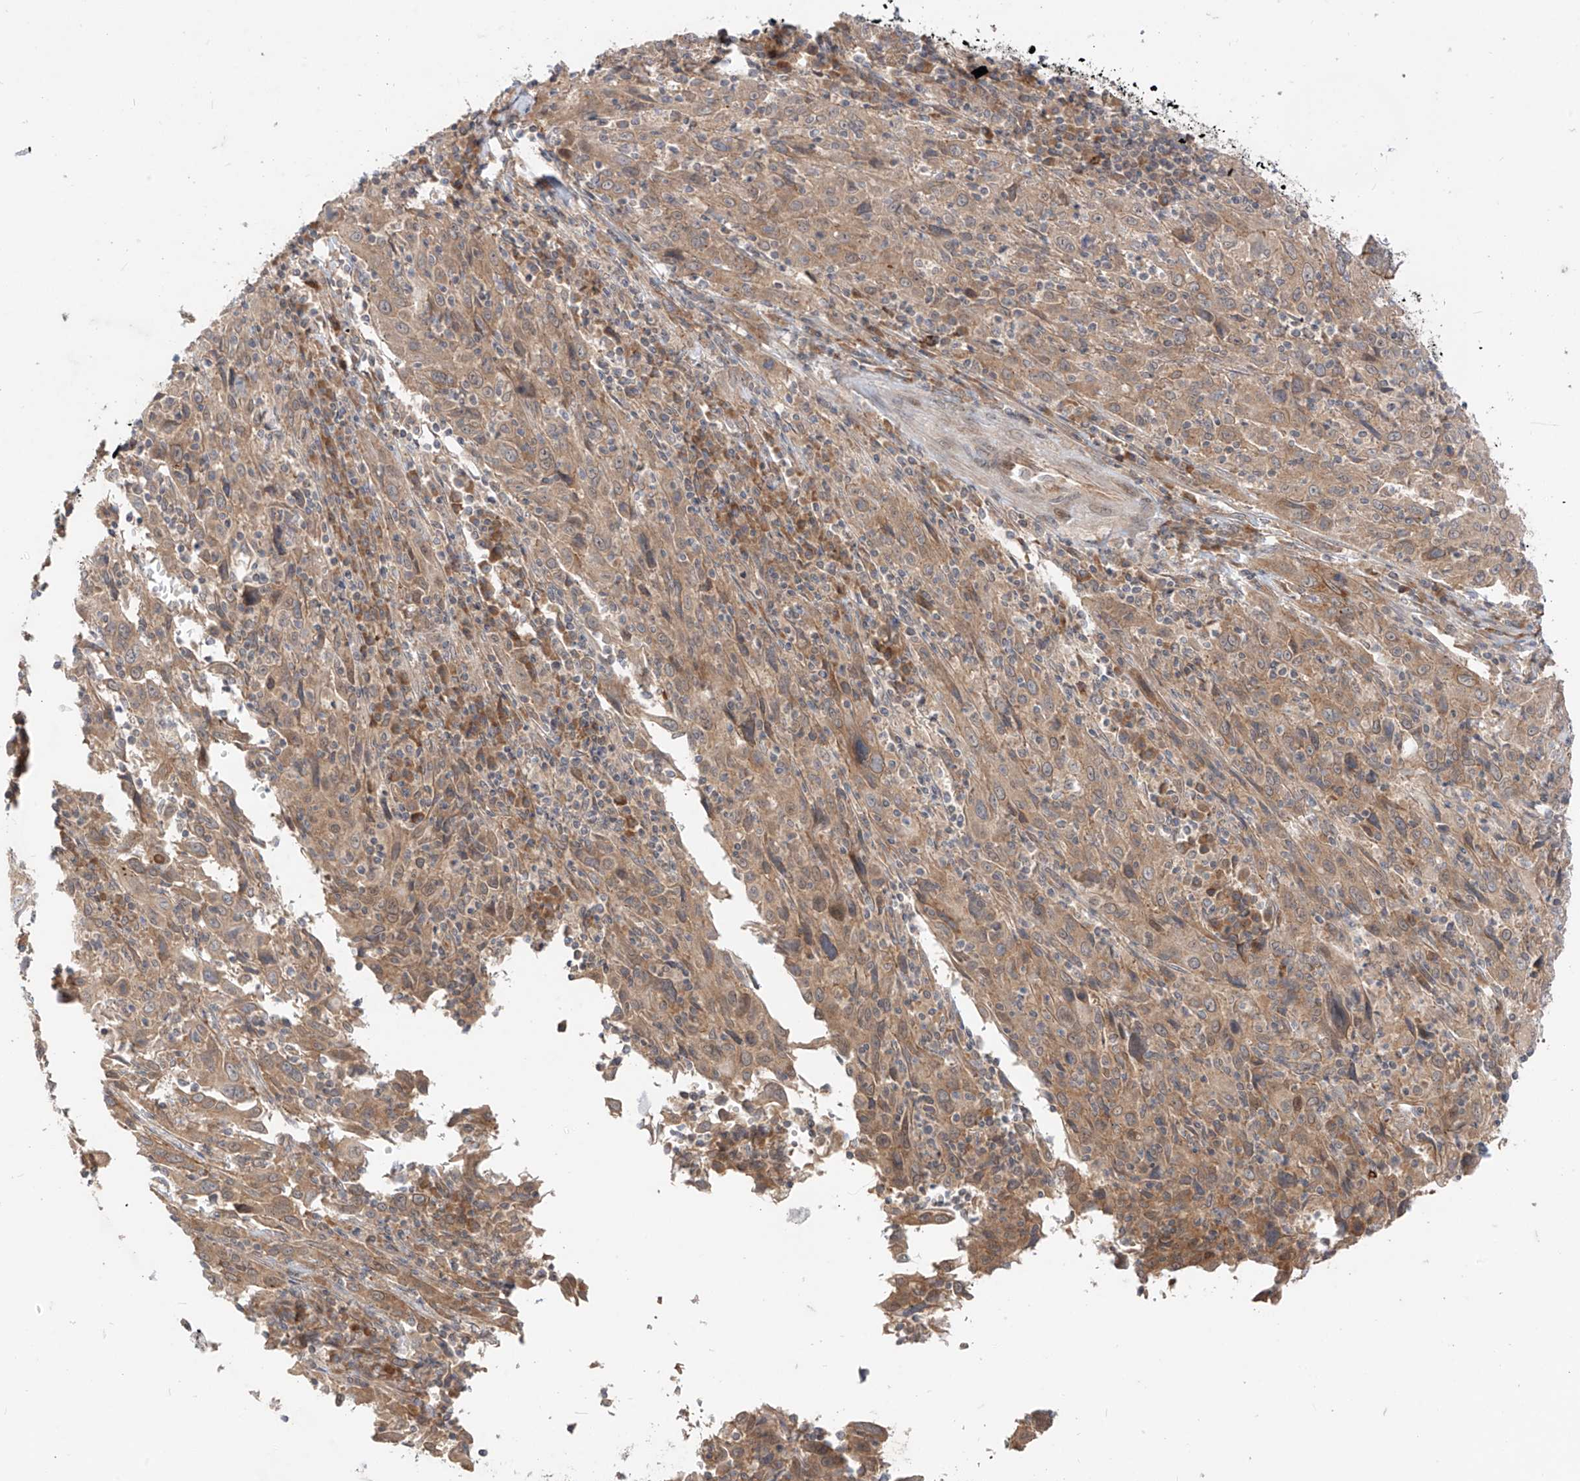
{"staining": {"intensity": "moderate", "quantity": ">75%", "location": "cytoplasmic/membranous"}, "tissue": "cervical cancer", "cell_type": "Tumor cells", "image_type": "cancer", "snomed": [{"axis": "morphology", "description": "Squamous cell carcinoma, NOS"}, {"axis": "topography", "description": "Cervix"}], "caption": "An immunohistochemistry (IHC) micrograph of neoplastic tissue is shown. Protein staining in brown labels moderate cytoplasmic/membranous positivity in cervical cancer (squamous cell carcinoma) within tumor cells.", "gene": "MTUS2", "patient": {"sex": "female", "age": 46}}